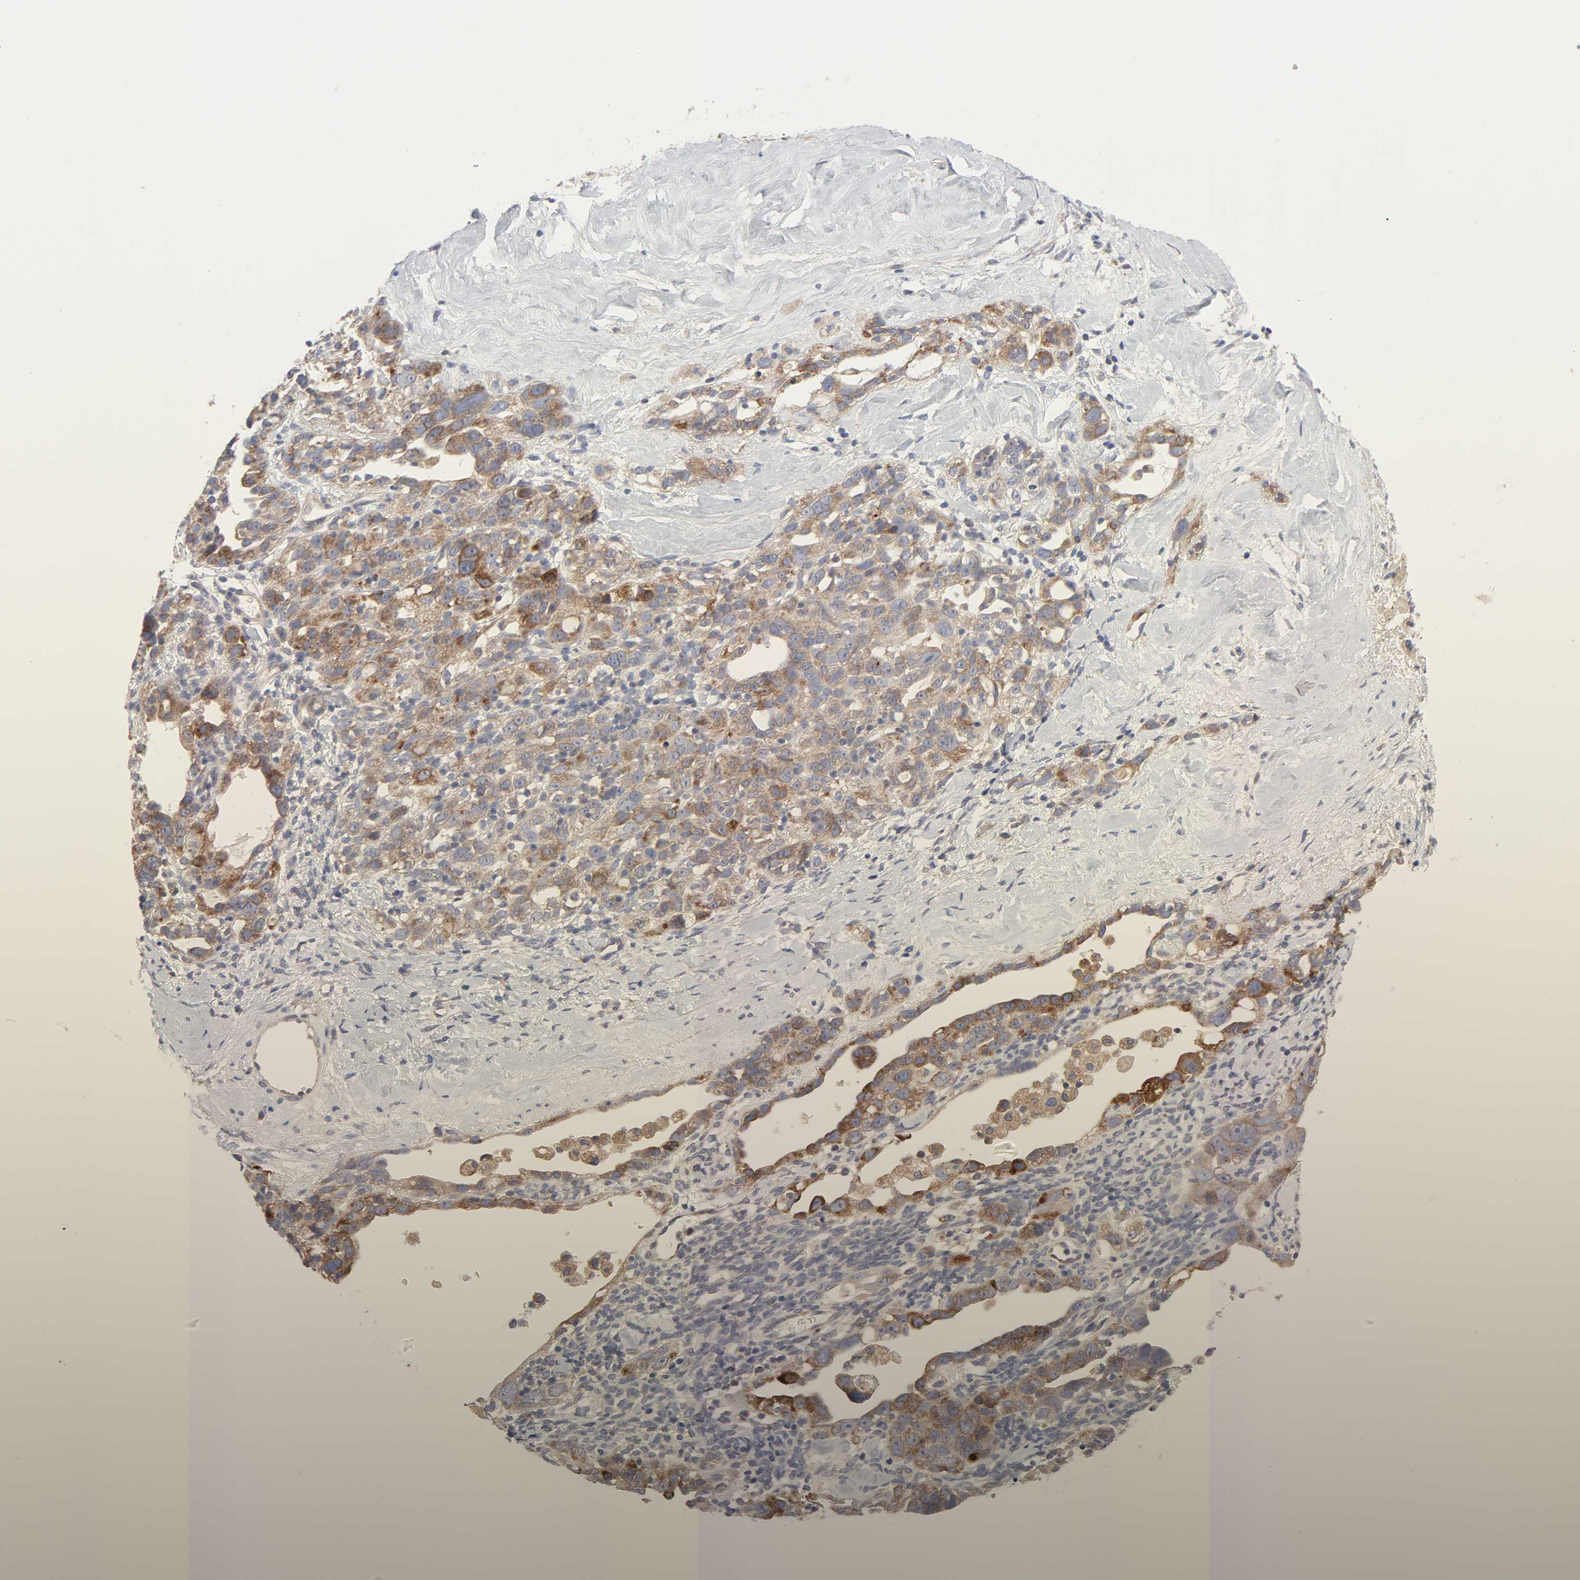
{"staining": {"intensity": "moderate", "quantity": "25%-75%", "location": "cytoplasmic/membranous"}, "tissue": "ovarian cancer", "cell_type": "Tumor cells", "image_type": "cancer", "snomed": [{"axis": "morphology", "description": "Cystadenocarcinoma, serous, NOS"}, {"axis": "topography", "description": "Ovary"}], "caption": "Protein analysis of ovarian serous cystadenocarcinoma tissue exhibits moderate cytoplasmic/membranous staining in about 25%-75% of tumor cells.", "gene": "IL4R", "patient": {"sex": "female", "age": 66}}